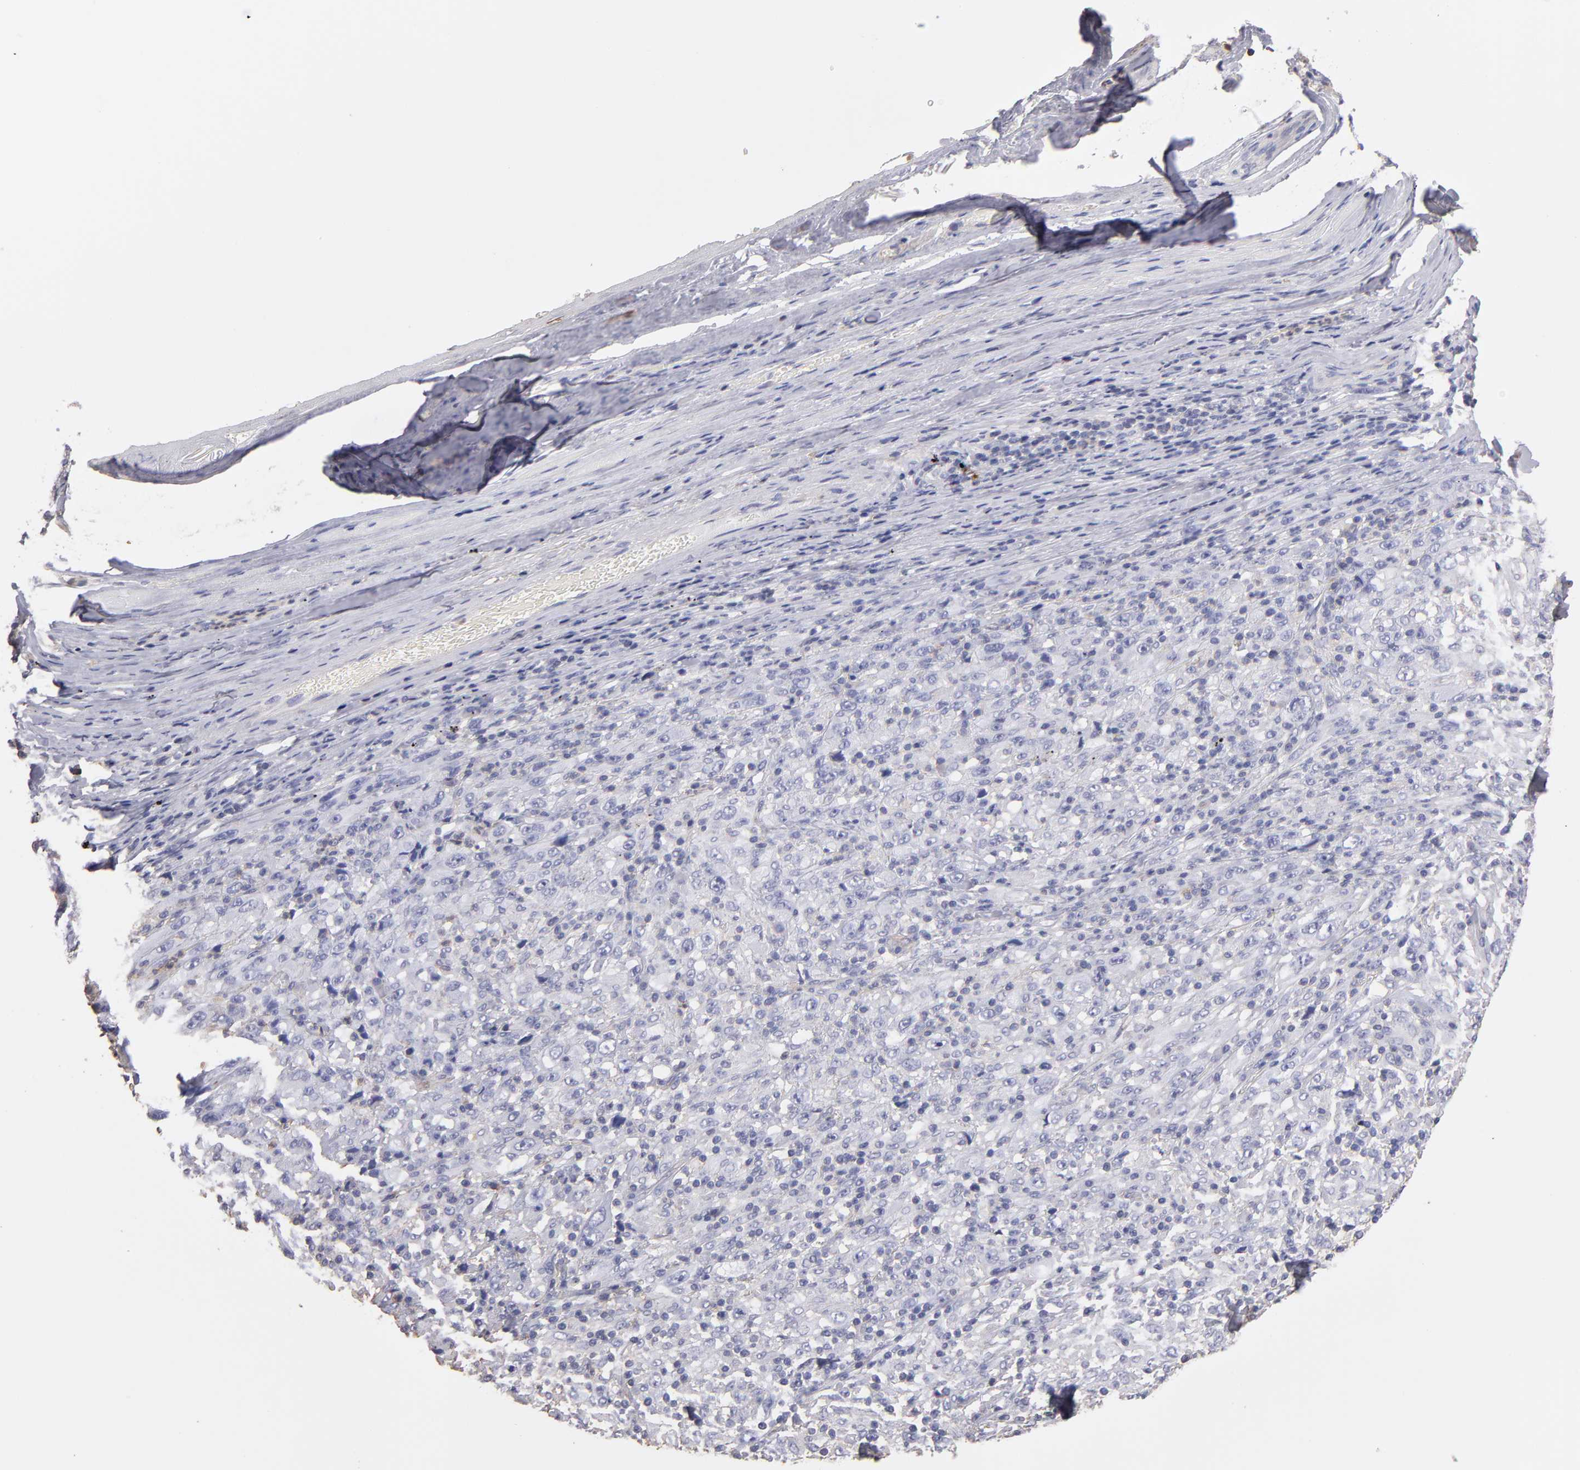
{"staining": {"intensity": "negative", "quantity": "none", "location": "none"}, "tissue": "melanoma", "cell_type": "Tumor cells", "image_type": "cancer", "snomed": [{"axis": "morphology", "description": "Malignant melanoma, Metastatic site"}, {"axis": "topography", "description": "Skin"}], "caption": "There is no significant expression in tumor cells of melanoma.", "gene": "ABCB1", "patient": {"sex": "female", "age": 56}}